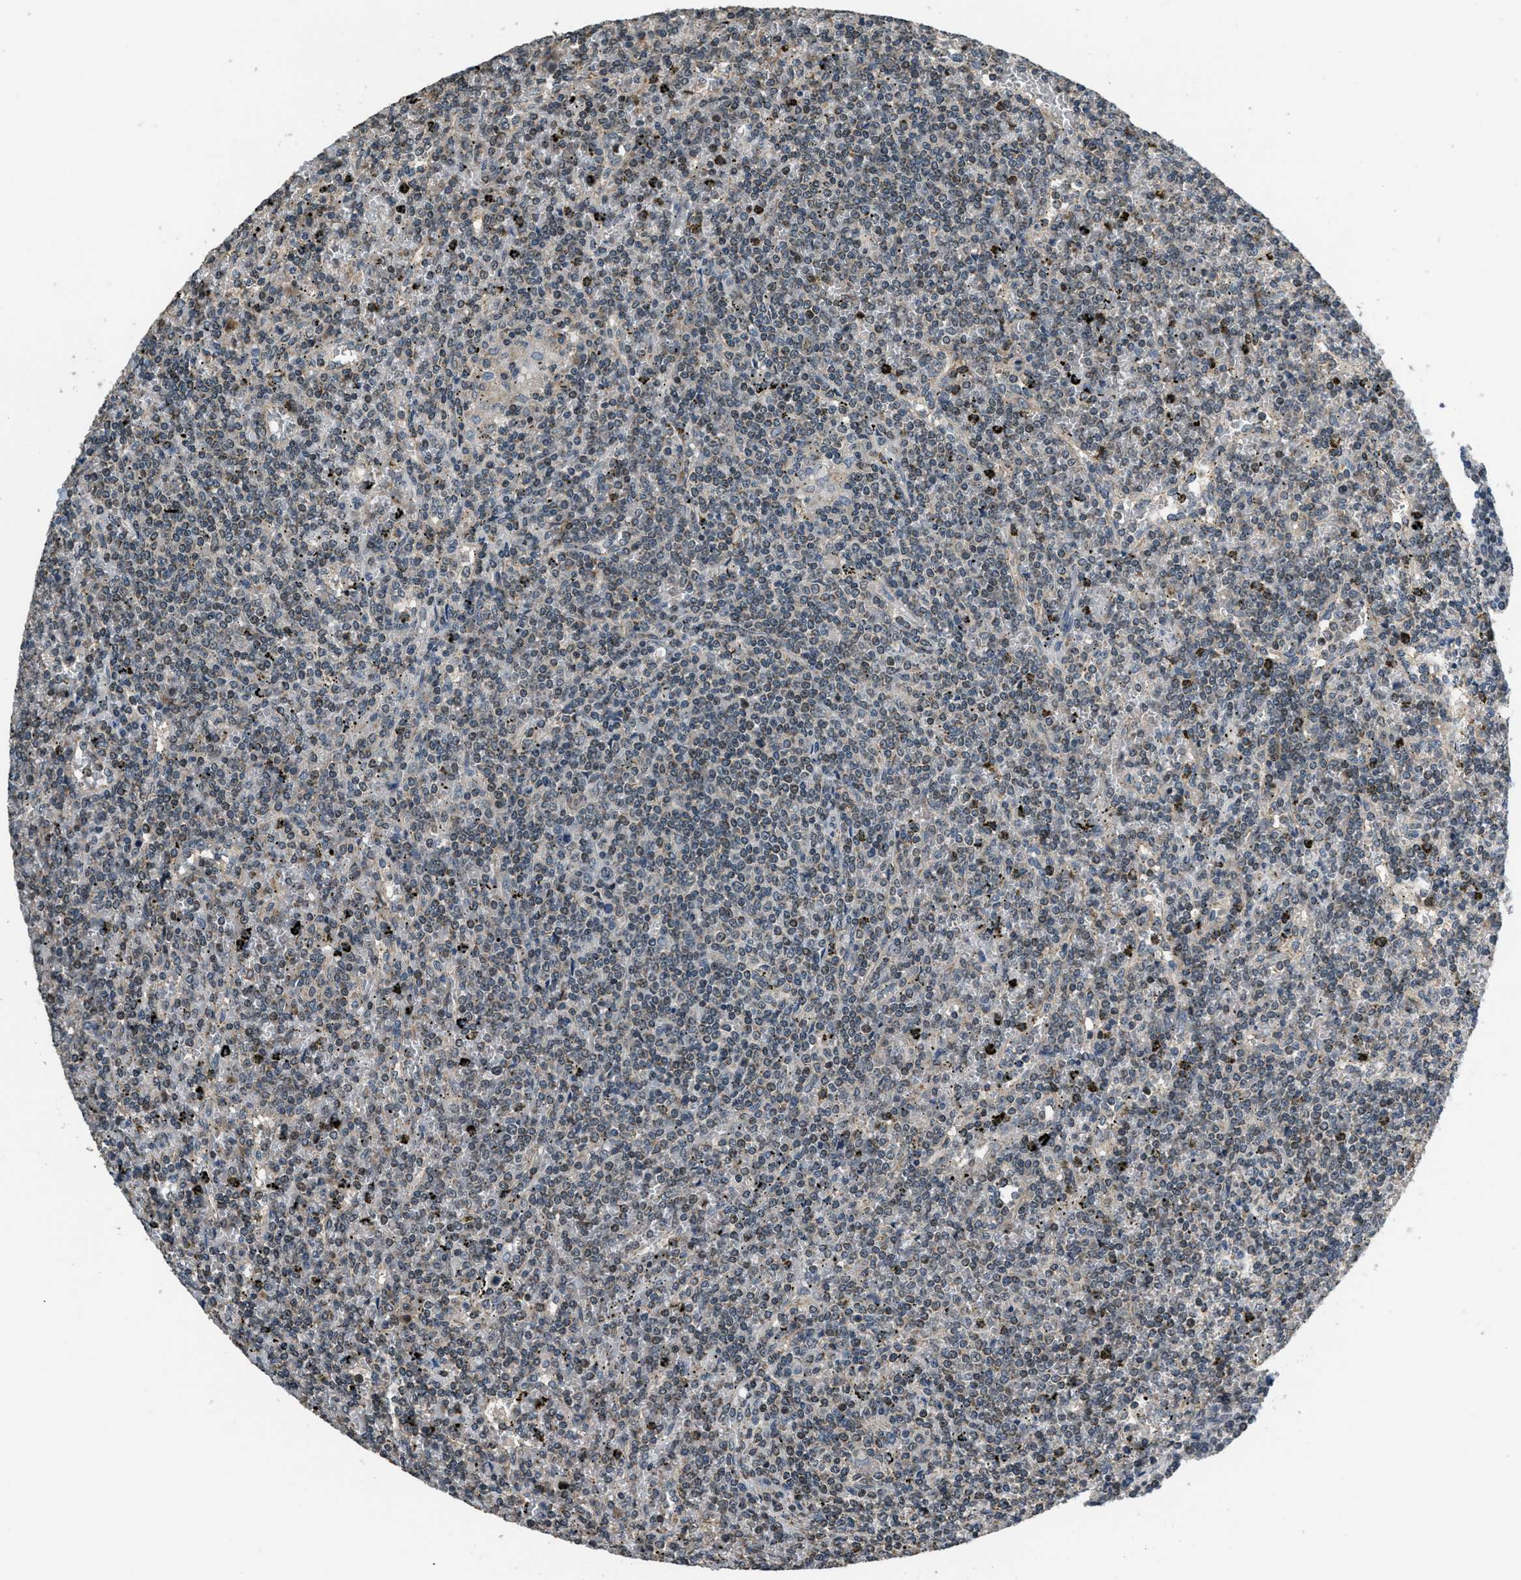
{"staining": {"intensity": "weak", "quantity": "<25%", "location": "nuclear"}, "tissue": "lymphoma", "cell_type": "Tumor cells", "image_type": "cancer", "snomed": [{"axis": "morphology", "description": "Malignant lymphoma, non-Hodgkin's type, Low grade"}, {"axis": "topography", "description": "Spleen"}], "caption": "The micrograph shows no staining of tumor cells in malignant lymphoma, non-Hodgkin's type (low-grade). (DAB immunohistochemistry, high magnification).", "gene": "NAT1", "patient": {"sex": "female", "age": 19}}